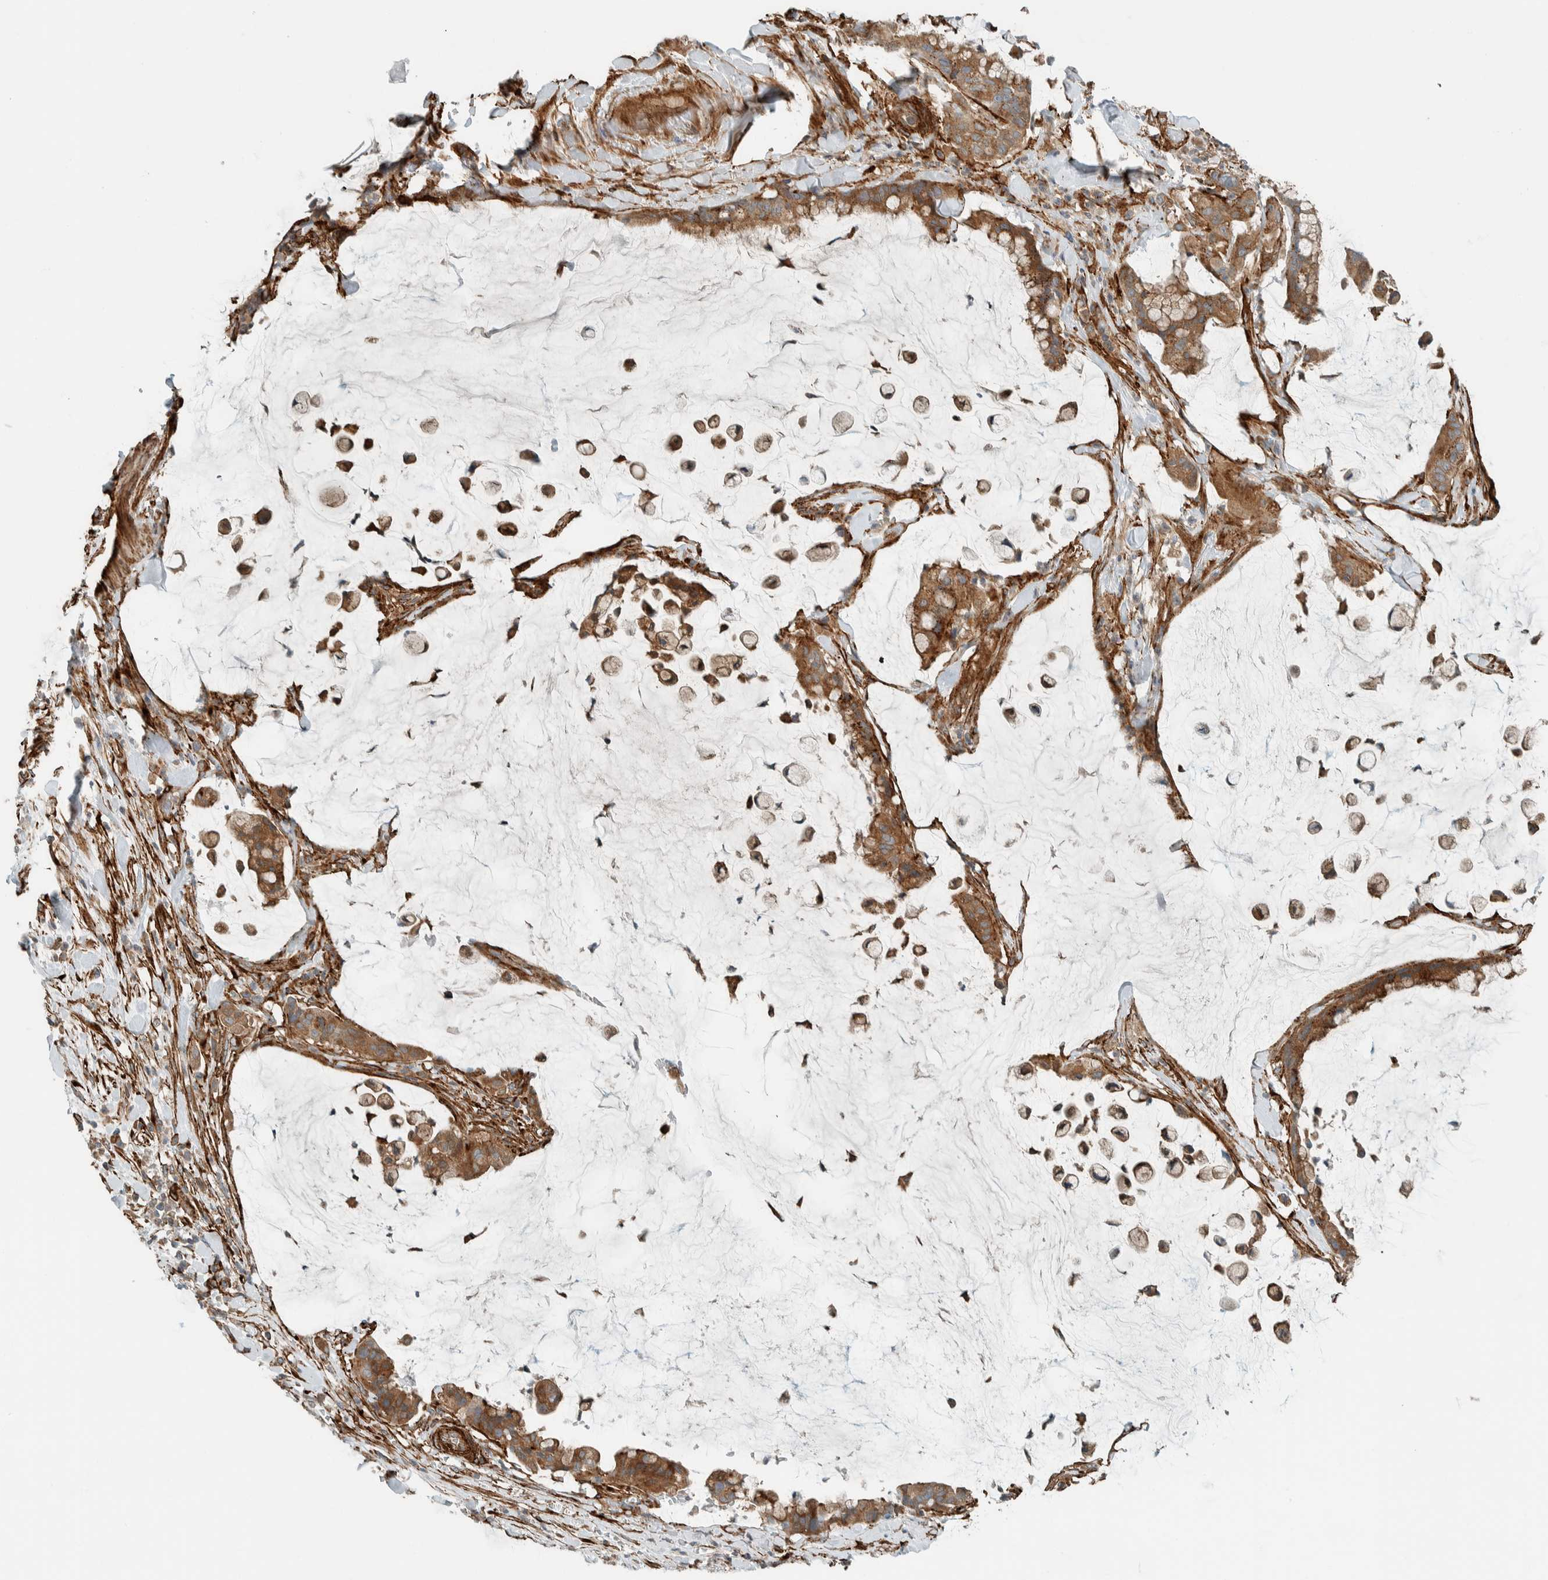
{"staining": {"intensity": "moderate", "quantity": ">75%", "location": "cytoplasmic/membranous"}, "tissue": "pancreatic cancer", "cell_type": "Tumor cells", "image_type": "cancer", "snomed": [{"axis": "morphology", "description": "Adenocarcinoma, NOS"}, {"axis": "topography", "description": "Pancreas"}], "caption": "Brown immunohistochemical staining in human pancreatic cancer displays moderate cytoplasmic/membranous expression in approximately >75% of tumor cells. (DAB = brown stain, brightfield microscopy at high magnification).", "gene": "EXOC7", "patient": {"sex": "male", "age": 41}}